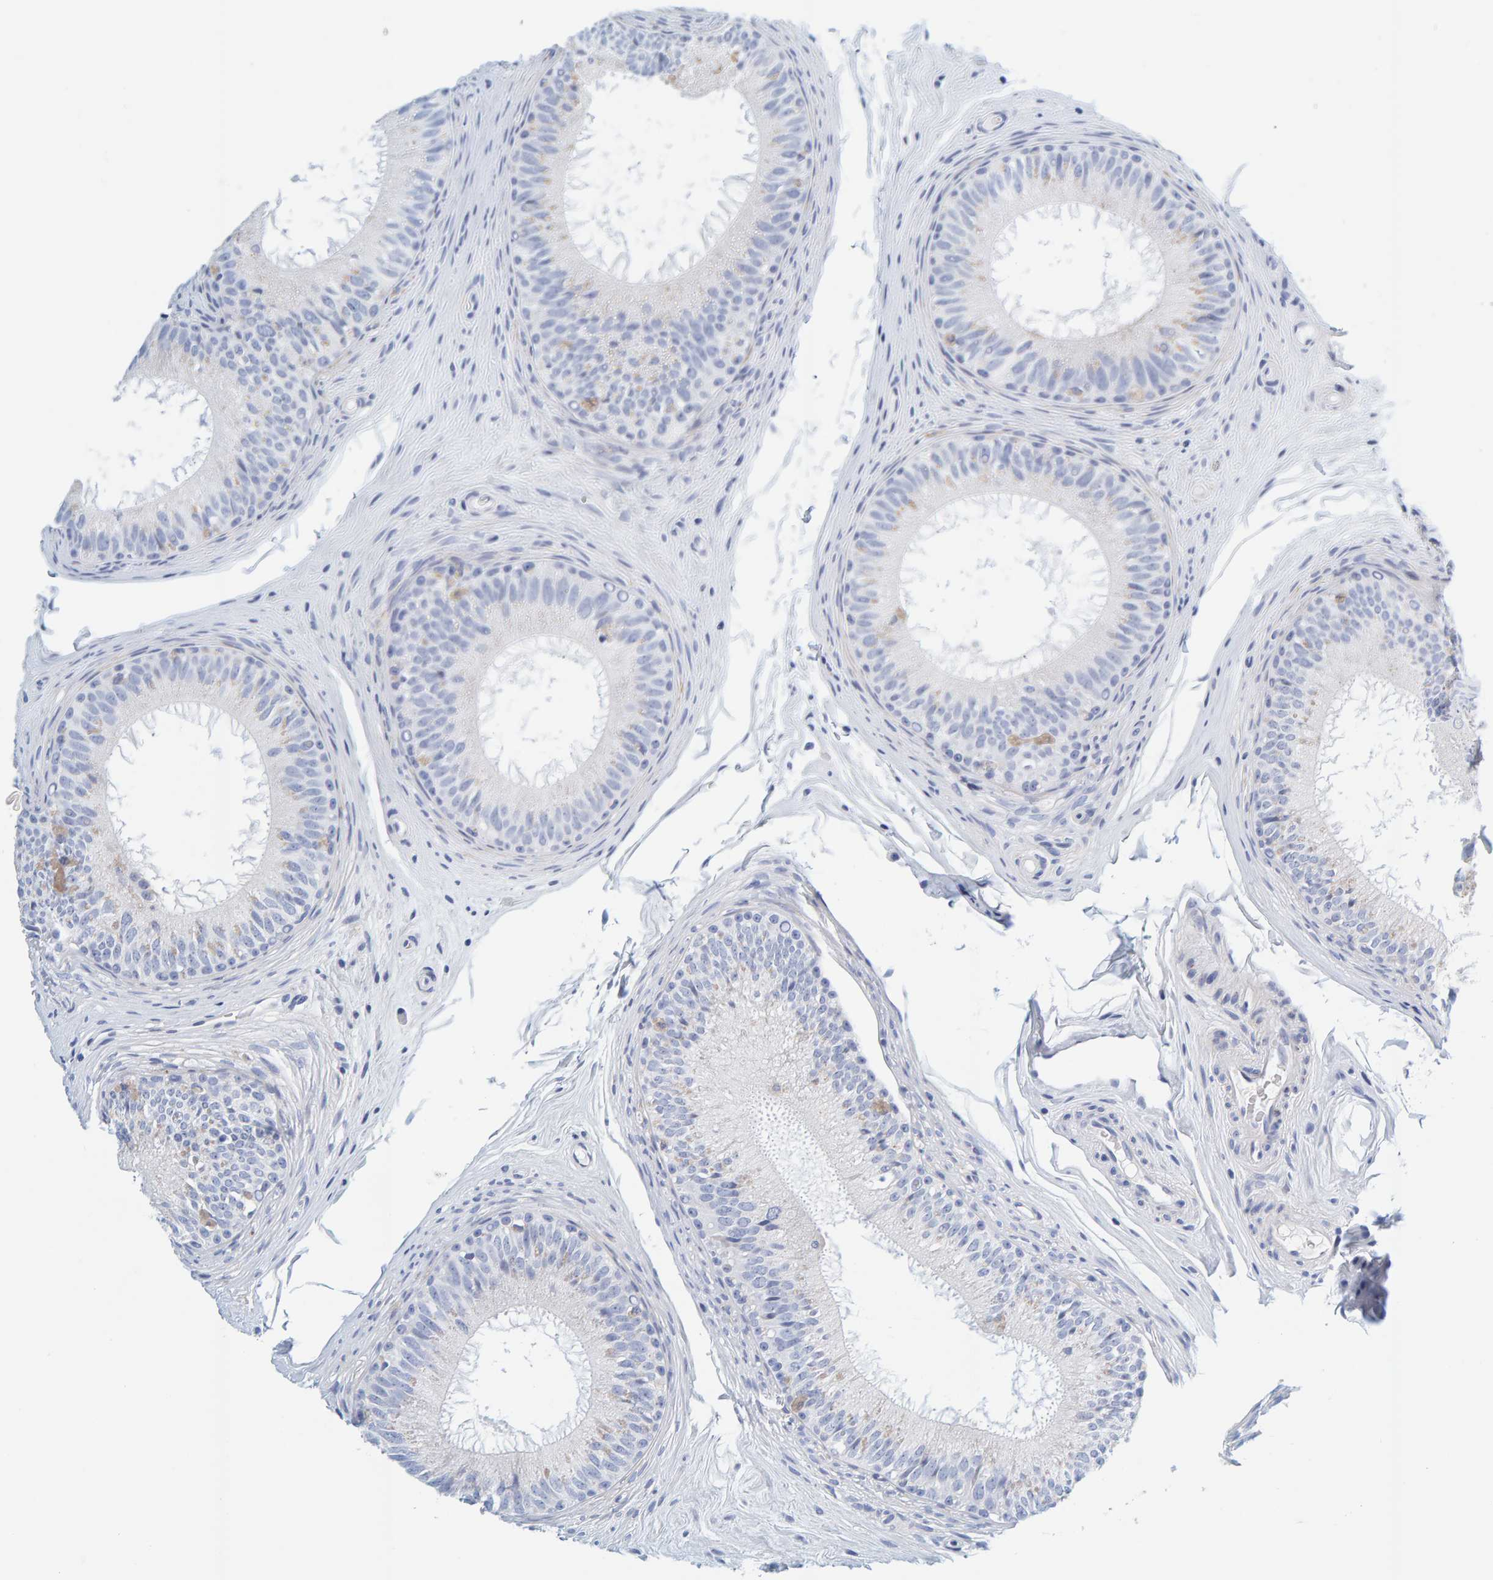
{"staining": {"intensity": "negative", "quantity": "none", "location": "none"}, "tissue": "epididymis", "cell_type": "Glandular cells", "image_type": "normal", "snomed": [{"axis": "morphology", "description": "Normal tissue, NOS"}, {"axis": "topography", "description": "Epididymis"}], "caption": "Immunohistochemical staining of unremarkable epididymis demonstrates no significant staining in glandular cells. (DAB (3,3'-diaminobenzidine) immunohistochemistry (IHC) with hematoxylin counter stain).", "gene": "MOG", "patient": {"sex": "male", "age": 32}}